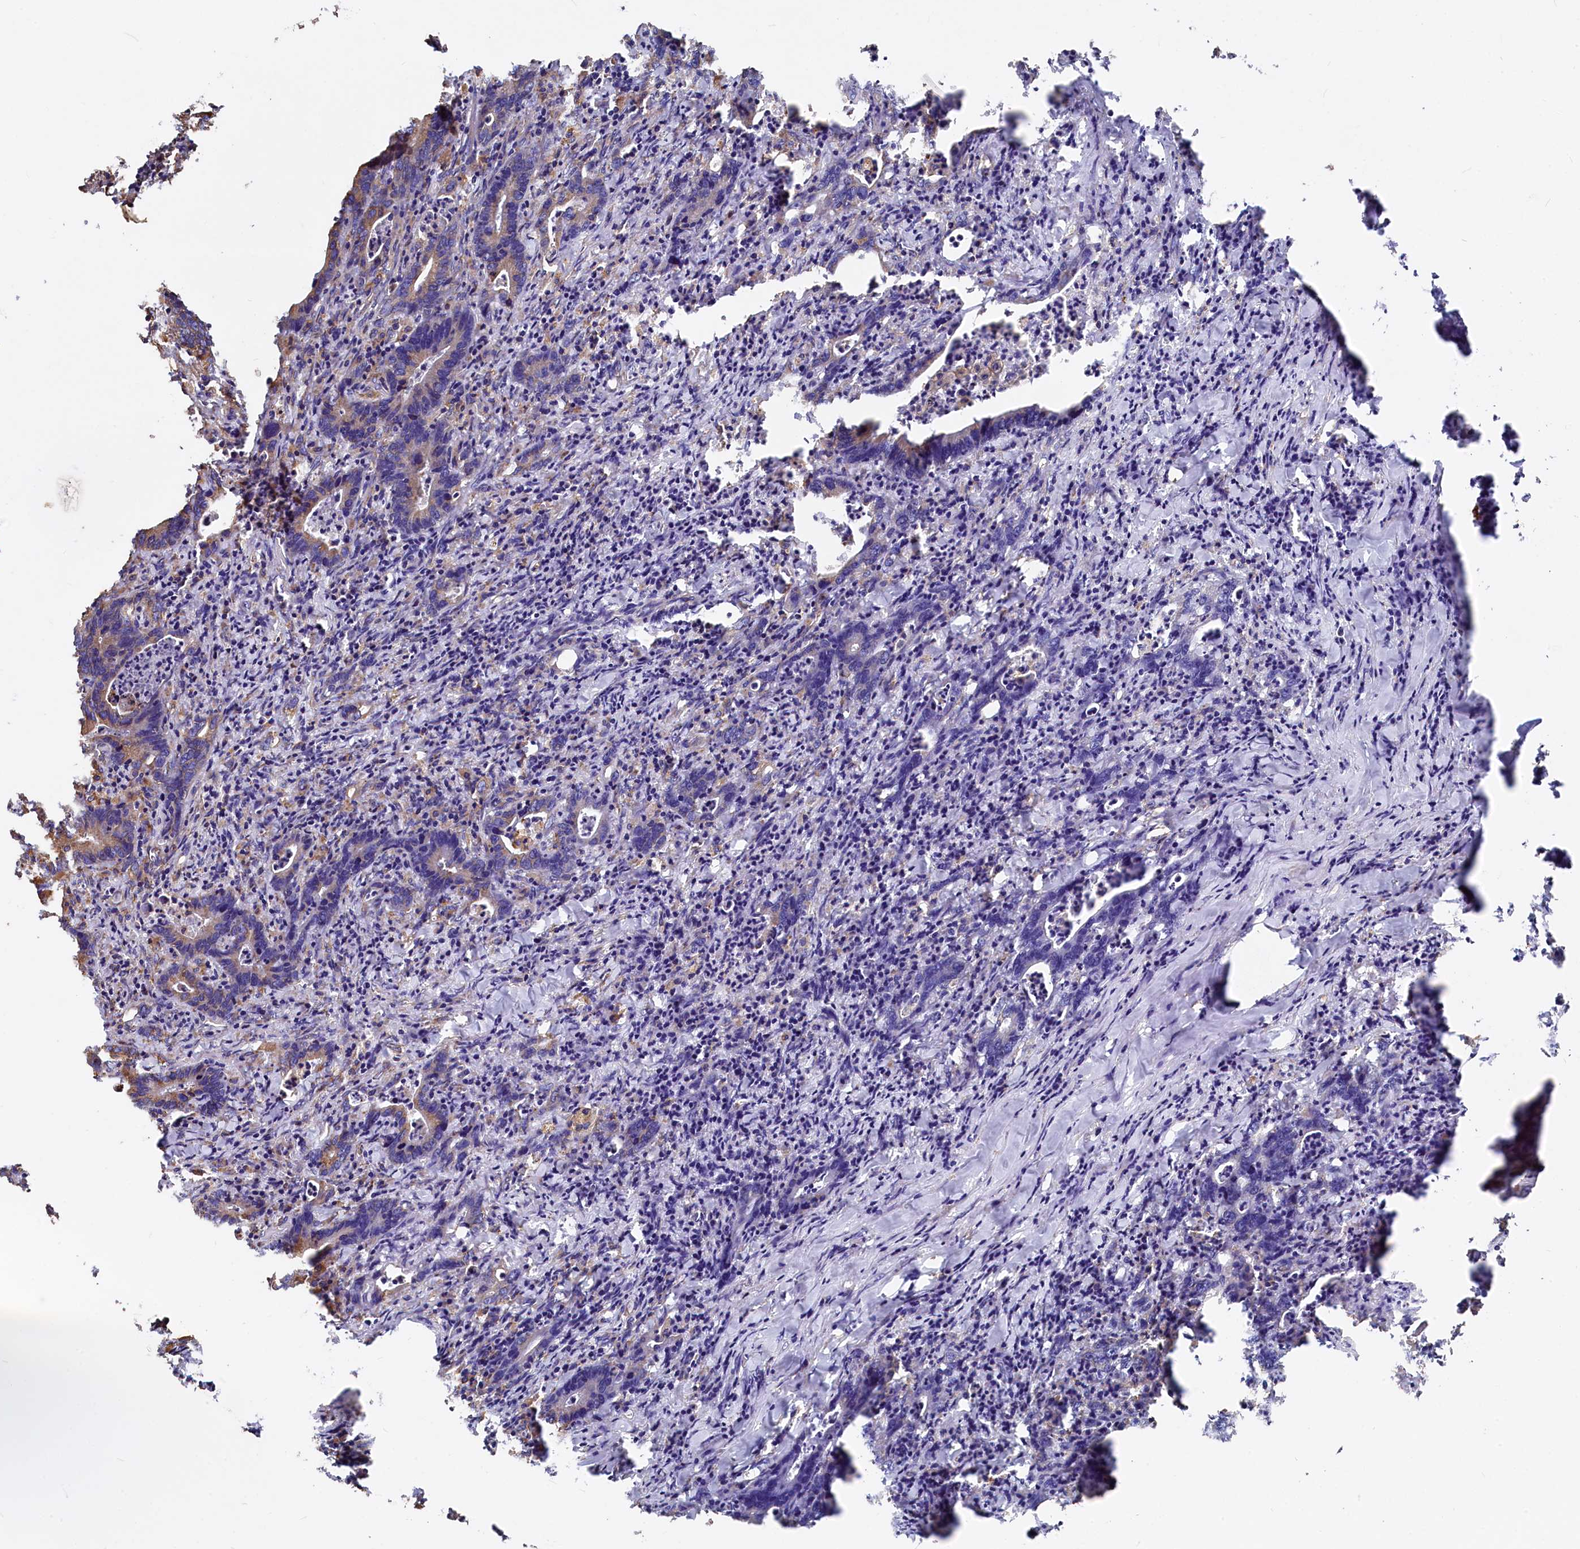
{"staining": {"intensity": "moderate", "quantity": "25%-75%", "location": "cytoplasmic/membranous"}, "tissue": "colorectal cancer", "cell_type": "Tumor cells", "image_type": "cancer", "snomed": [{"axis": "morphology", "description": "Adenocarcinoma, NOS"}, {"axis": "topography", "description": "Colon"}], "caption": "Colorectal cancer (adenocarcinoma) tissue reveals moderate cytoplasmic/membranous staining in approximately 25%-75% of tumor cells", "gene": "NEURL1B", "patient": {"sex": "female", "age": 75}}